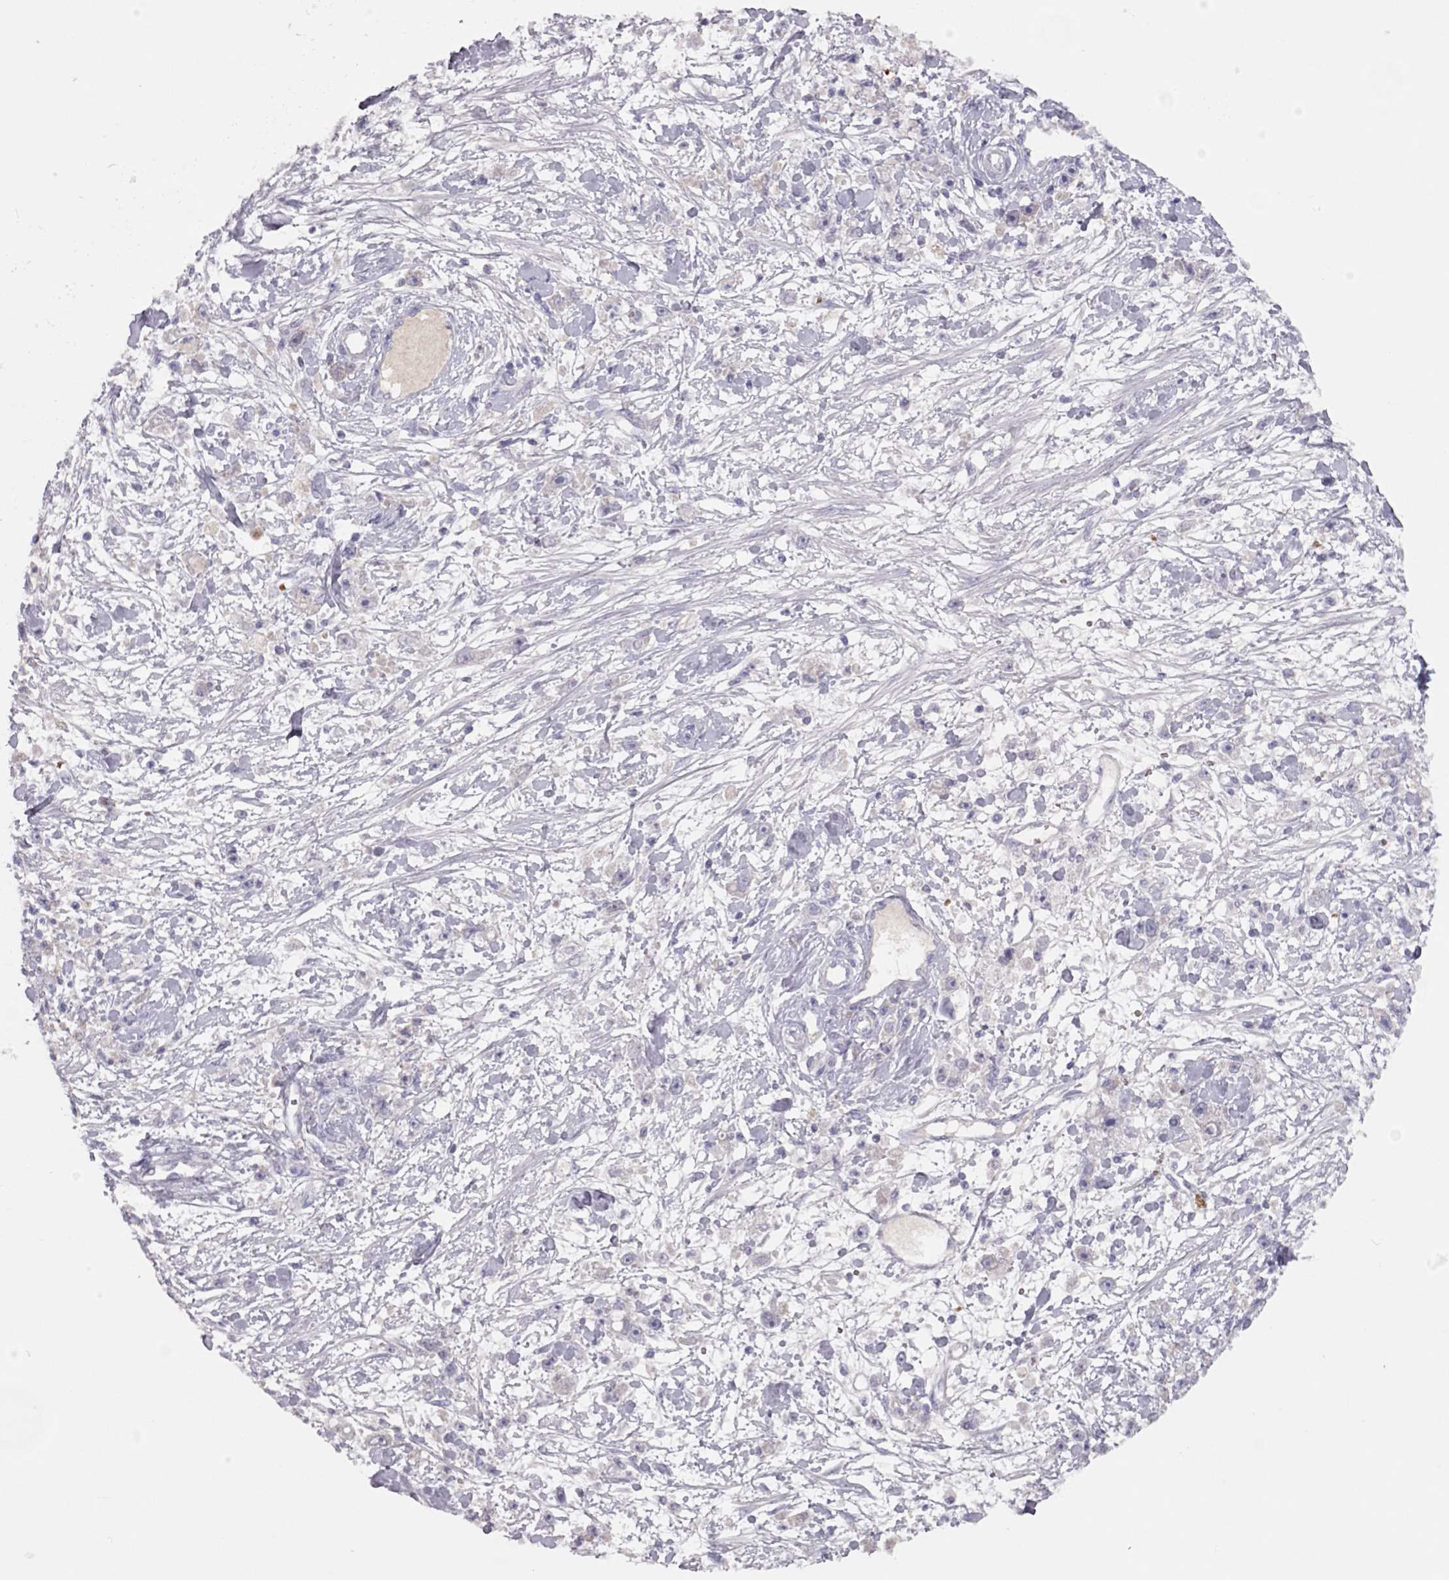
{"staining": {"intensity": "negative", "quantity": "none", "location": "none"}, "tissue": "stomach cancer", "cell_type": "Tumor cells", "image_type": "cancer", "snomed": [{"axis": "morphology", "description": "Adenocarcinoma, NOS"}, {"axis": "topography", "description": "Stomach"}], "caption": "Stomach cancer (adenocarcinoma) was stained to show a protein in brown. There is no significant expression in tumor cells.", "gene": "RHD", "patient": {"sex": "female", "age": 59}}